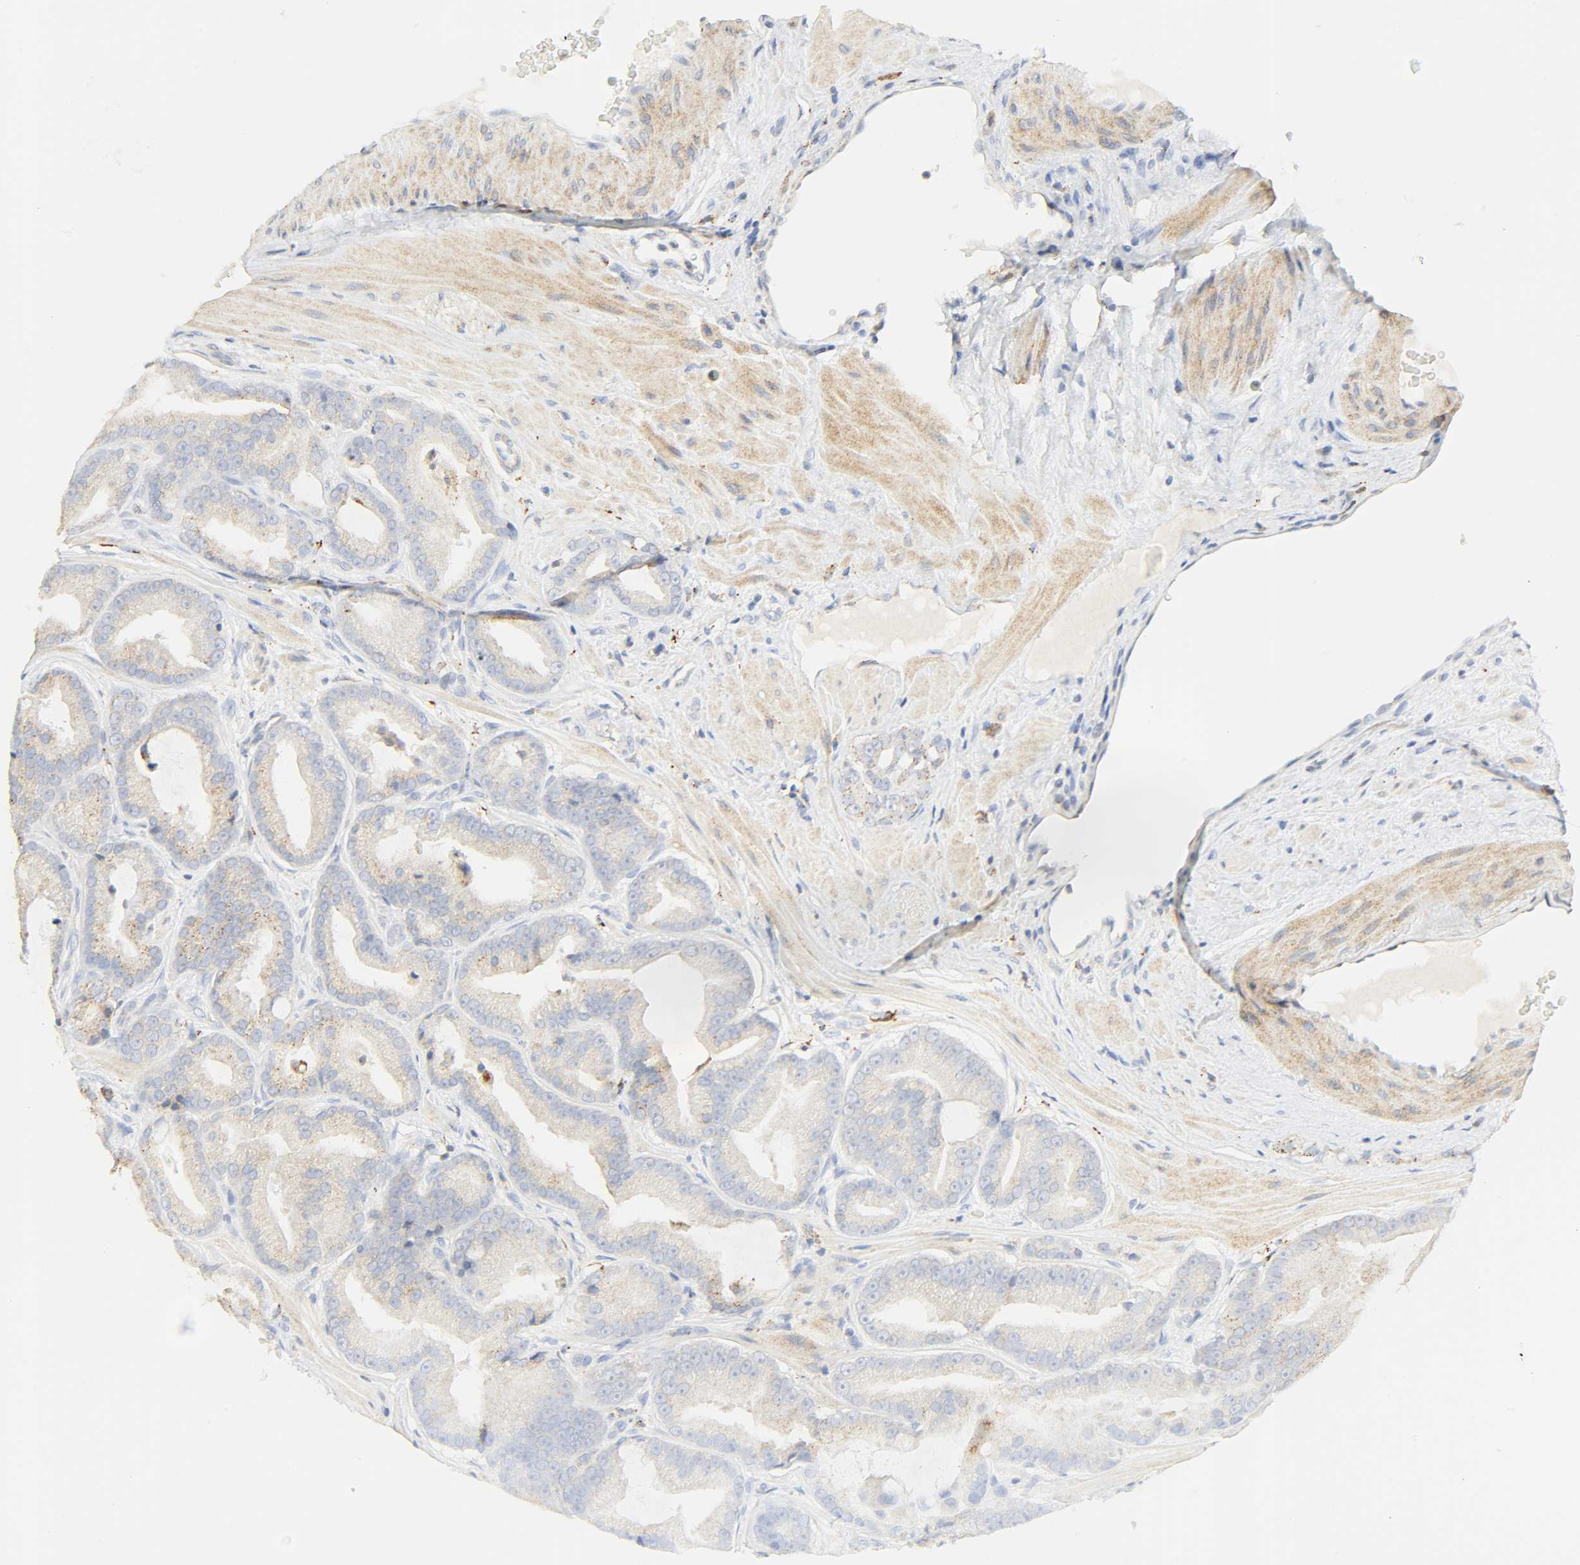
{"staining": {"intensity": "weak", "quantity": "<25%", "location": "cytoplasmic/membranous"}, "tissue": "prostate cancer", "cell_type": "Tumor cells", "image_type": "cancer", "snomed": [{"axis": "morphology", "description": "Adenocarcinoma, Low grade"}, {"axis": "topography", "description": "Prostate"}], "caption": "The histopathology image demonstrates no staining of tumor cells in prostate cancer.", "gene": "CAMK2A", "patient": {"sex": "male", "age": 58}}